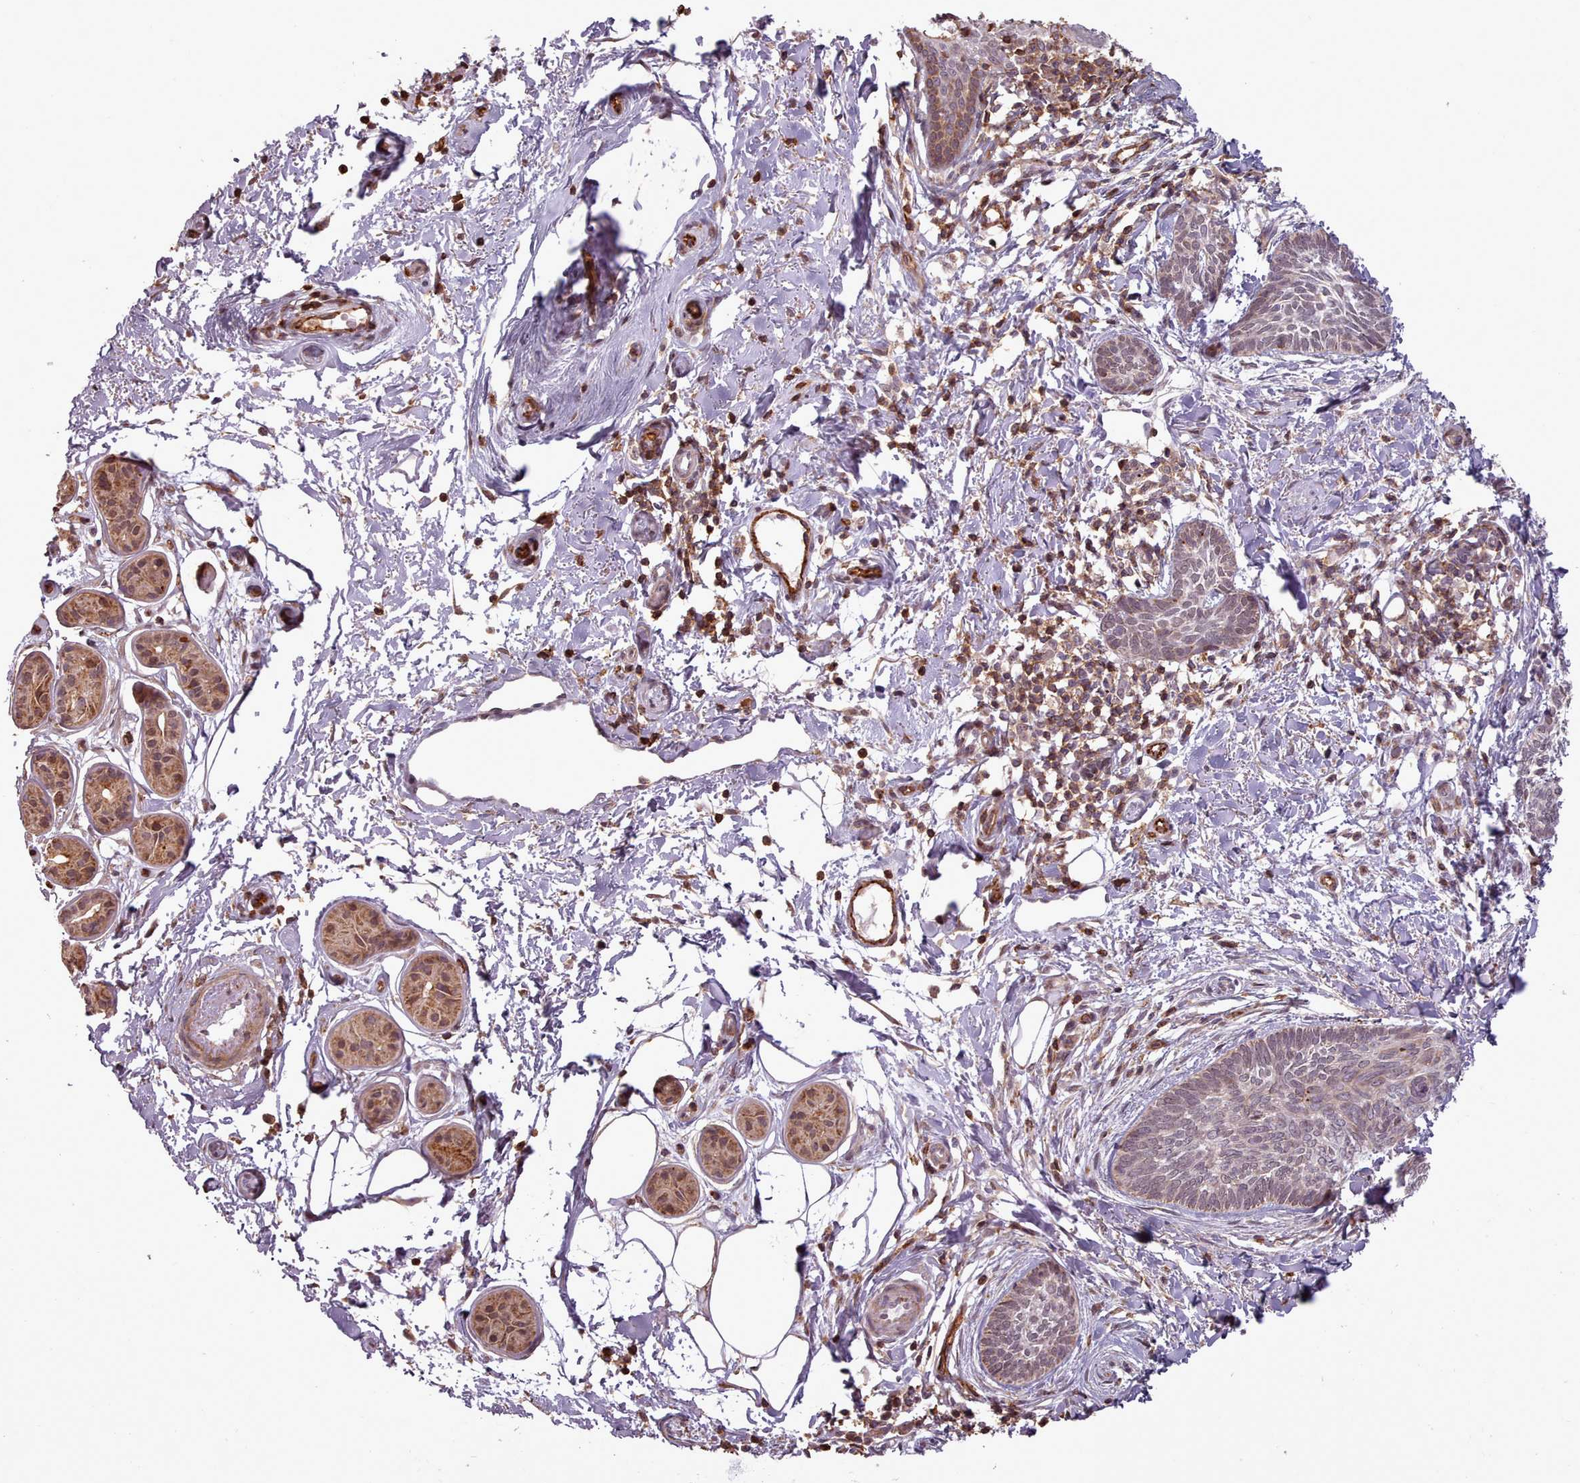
{"staining": {"intensity": "moderate", "quantity": "25%-75%", "location": "nuclear"}, "tissue": "skin cancer", "cell_type": "Tumor cells", "image_type": "cancer", "snomed": [{"axis": "morphology", "description": "Basal cell carcinoma"}, {"axis": "topography", "description": "Skin"}], "caption": "Skin basal cell carcinoma stained for a protein (brown) demonstrates moderate nuclear positive expression in approximately 25%-75% of tumor cells.", "gene": "ZMYM4", "patient": {"sex": "female", "age": 81}}